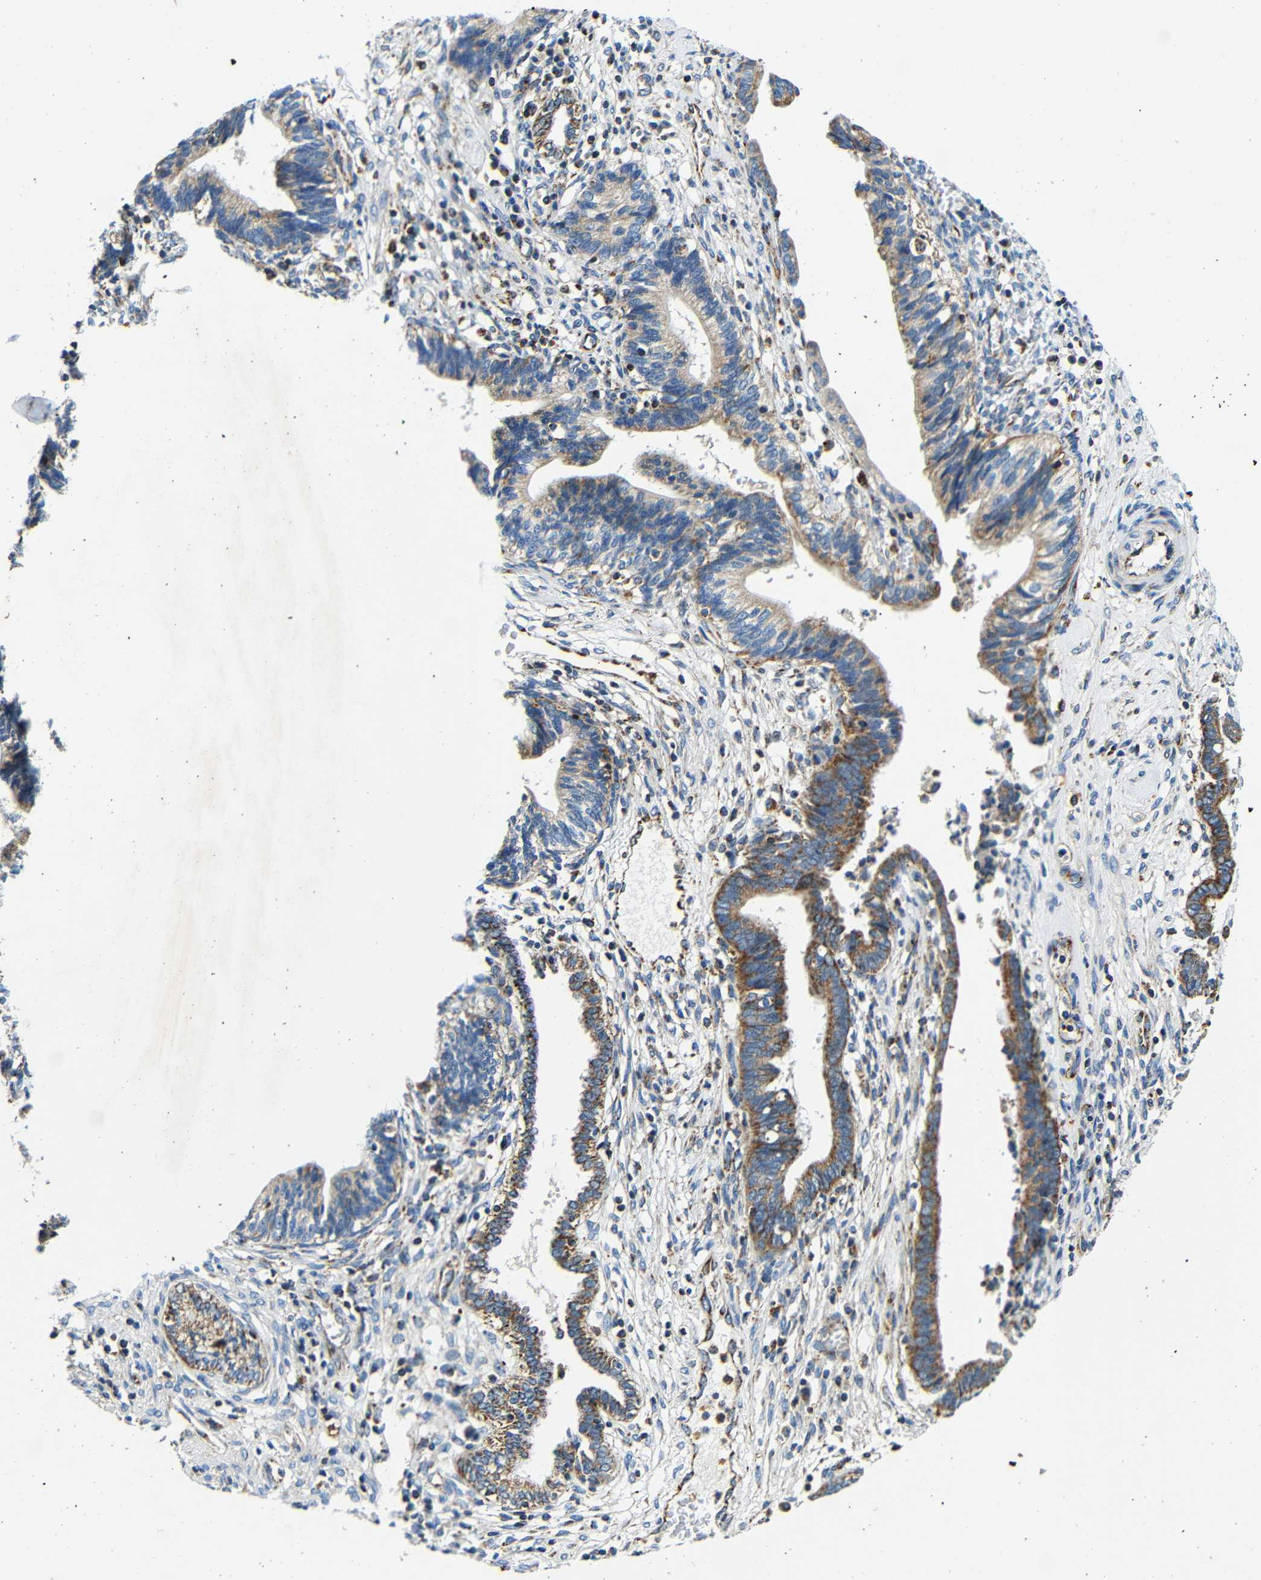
{"staining": {"intensity": "strong", "quantity": "25%-75%", "location": "cytoplasmic/membranous"}, "tissue": "cervical cancer", "cell_type": "Tumor cells", "image_type": "cancer", "snomed": [{"axis": "morphology", "description": "Adenocarcinoma, NOS"}, {"axis": "topography", "description": "Cervix"}], "caption": "Strong cytoplasmic/membranous protein positivity is identified in approximately 25%-75% of tumor cells in cervical adenocarcinoma. The protein is shown in brown color, while the nuclei are stained blue.", "gene": "GALNT18", "patient": {"sex": "female", "age": 44}}